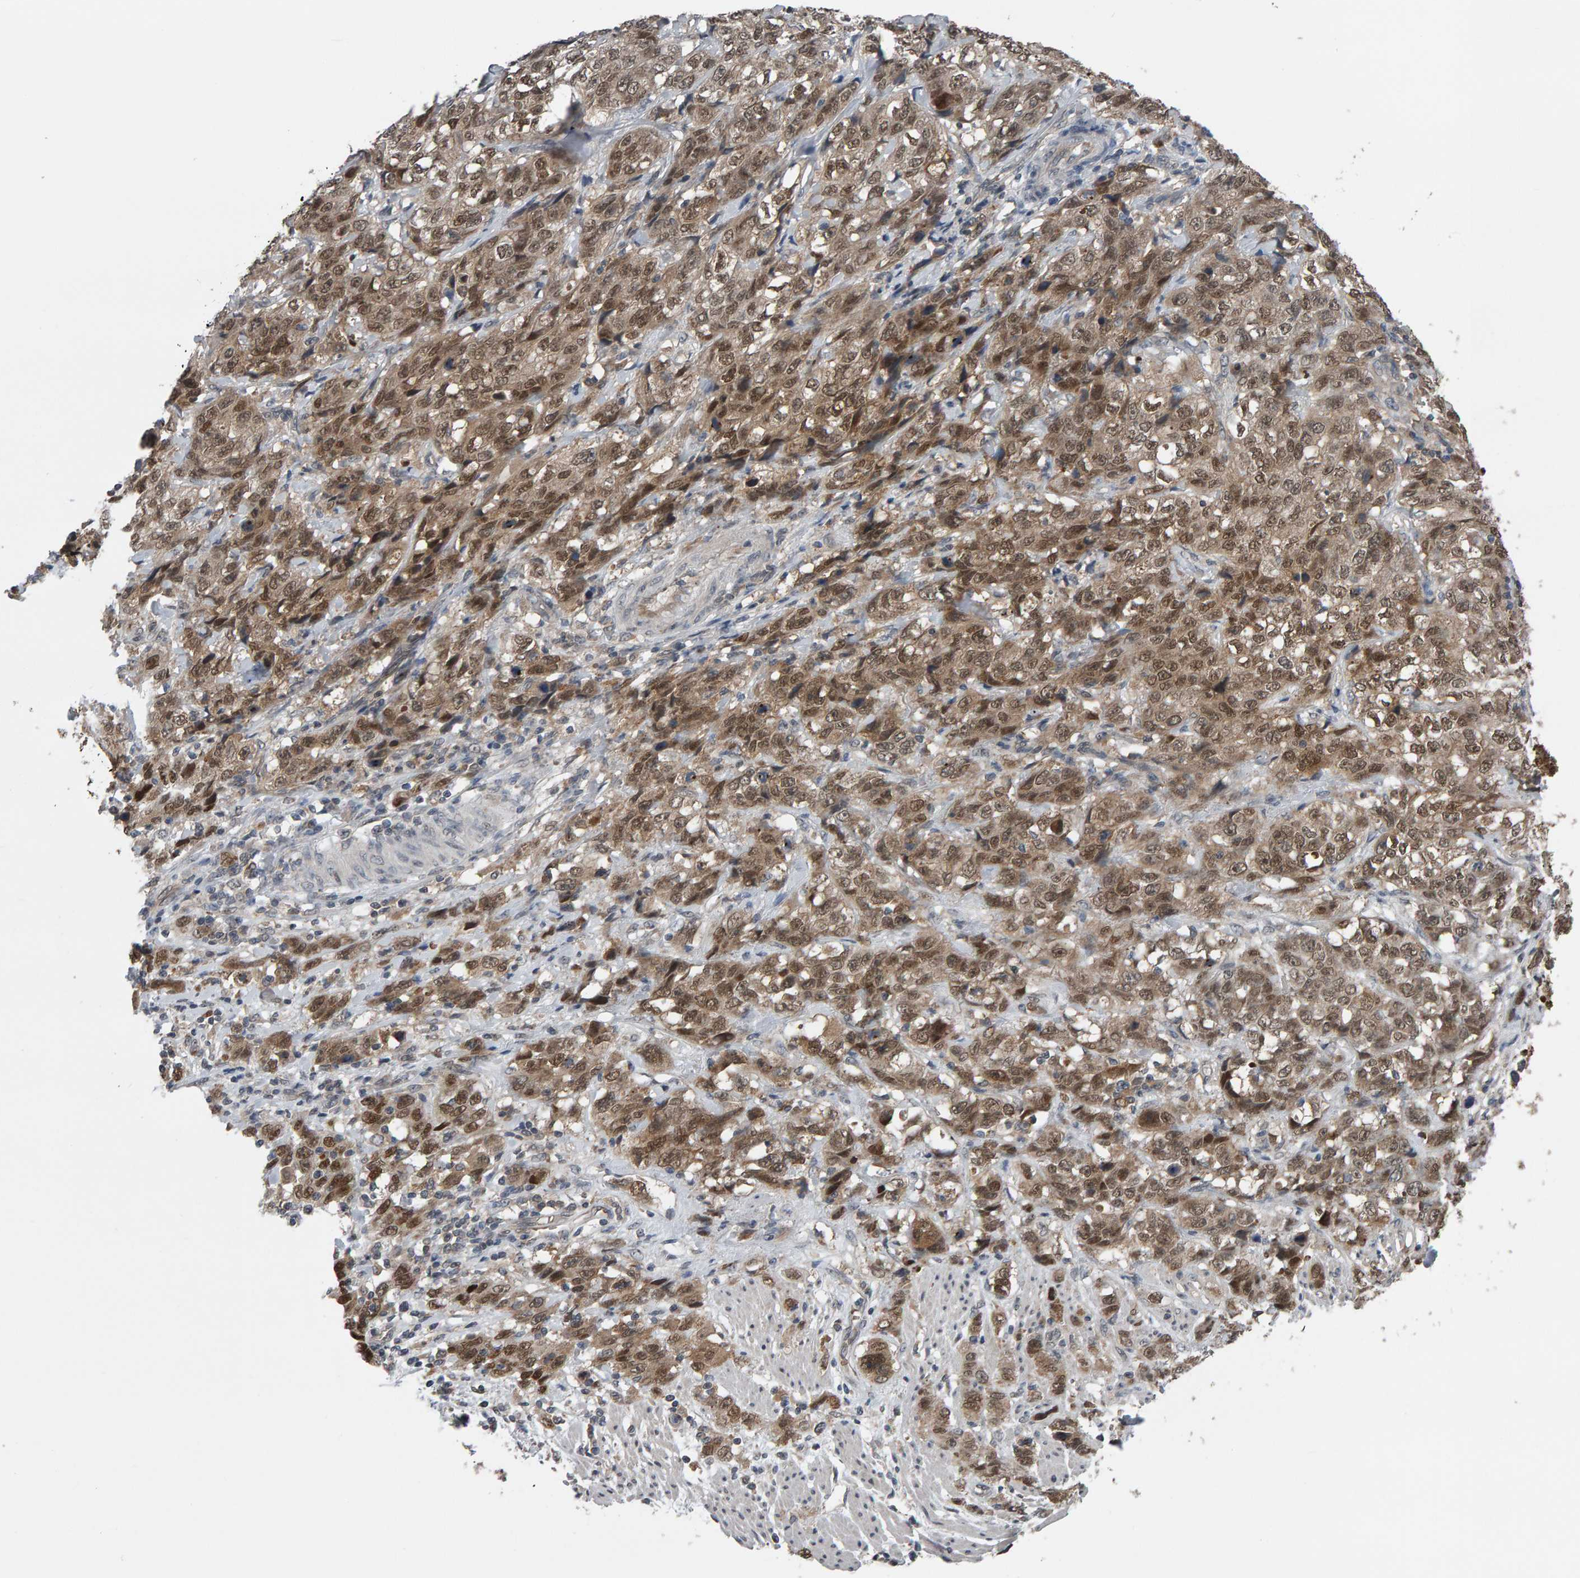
{"staining": {"intensity": "weak", "quantity": ">75%", "location": "cytoplasmic/membranous,nuclear"}, "tissue": "stomach cancer", "cell_type": "Tumor cells", "image_type": "cancer", "snomed": [{"axis": "morphology", "description": "Adenocarcinoma, NOS"}, {"axis": "topography", "description": "Stomach"}], "caption": "Immunohistochemistry (DAB (3,3'-diaminobenzidine)) staining of human stomach cancer (adenocarcinoma) exhibits weak cytoplasmic/membranous and nuclear protein positivity in approximately >75% of tumor cells.", "gene": "COASY", "patient": {"sex": "male", "age": 48}}